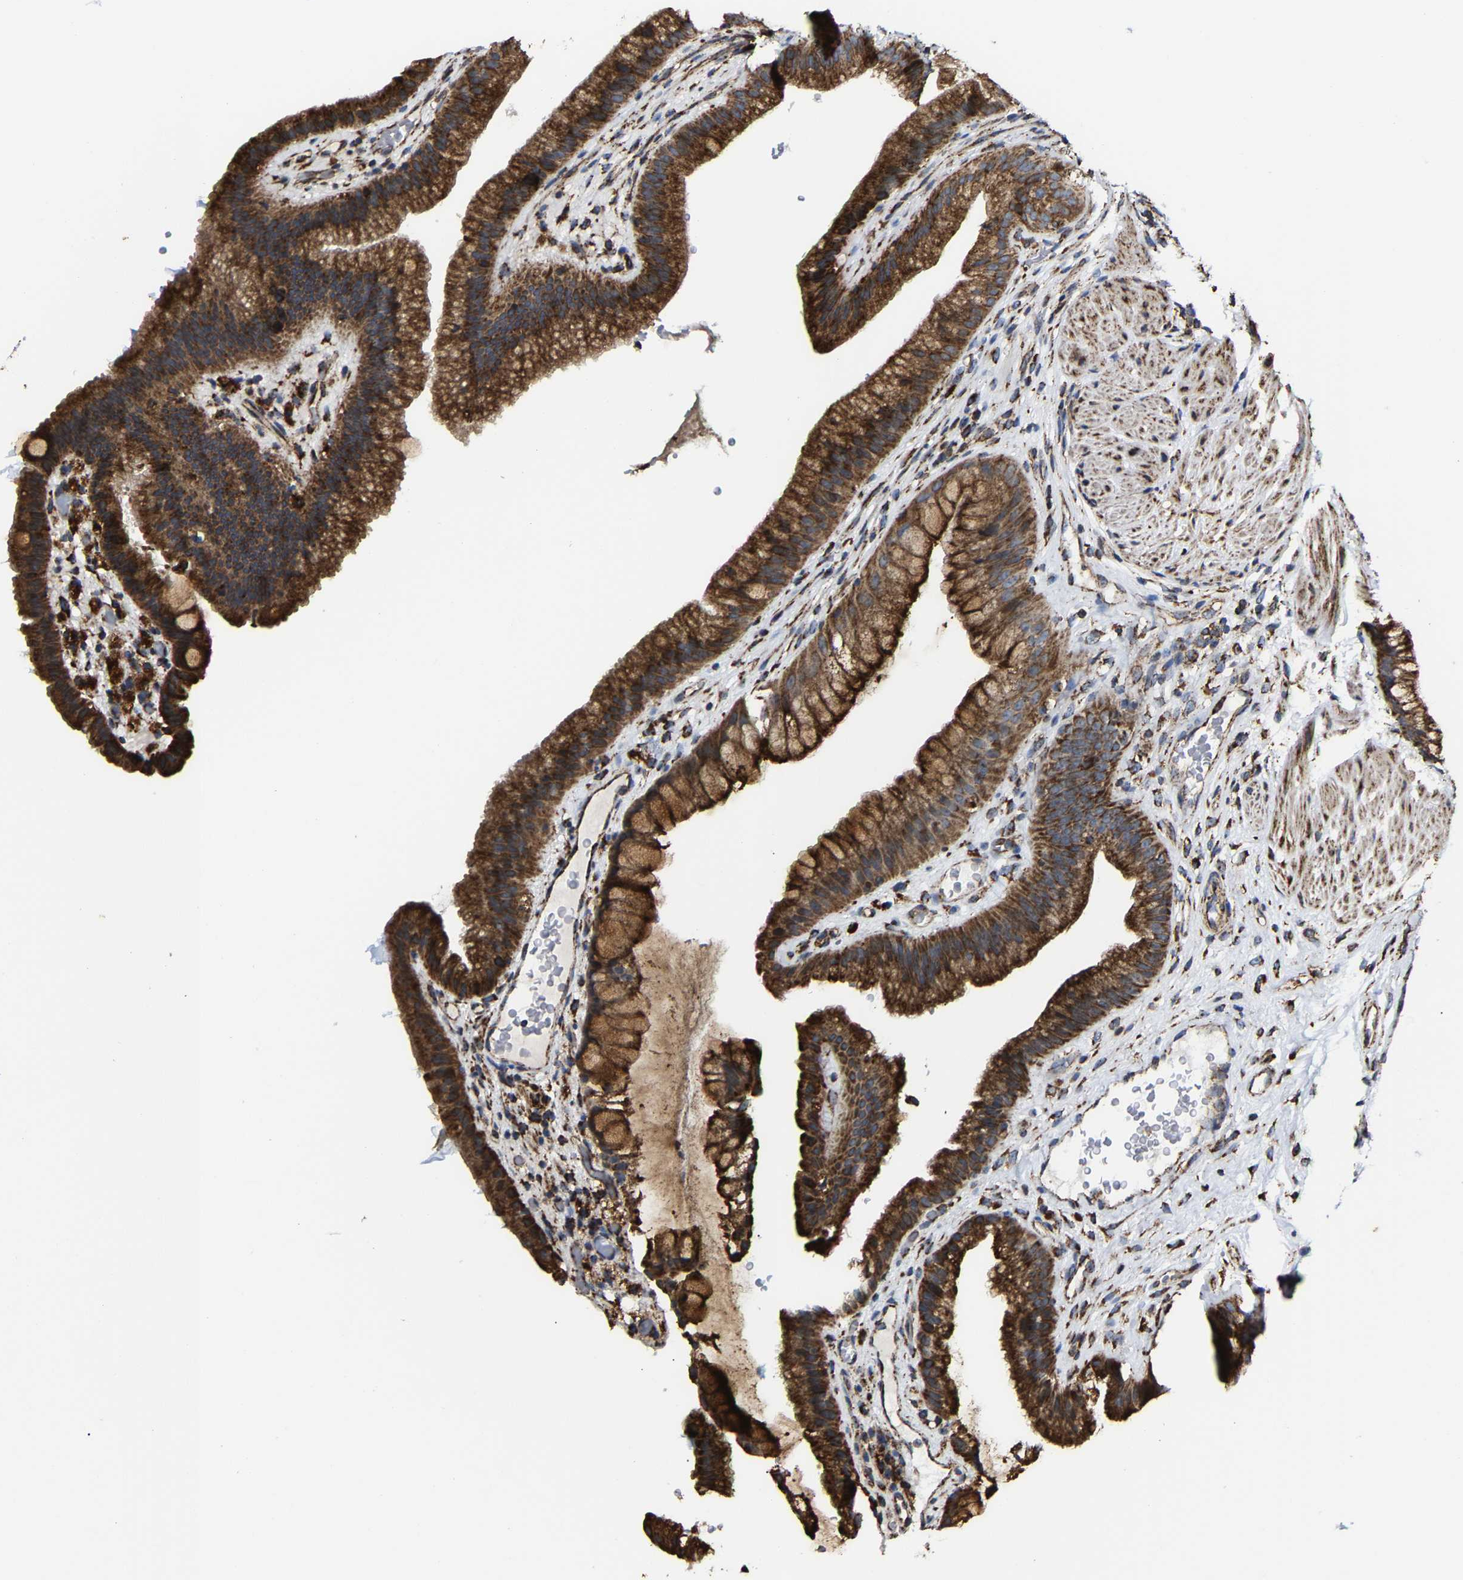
{"staining": {"intensity": "strong", "quantity": ">75%", "location": "cytoplasmic/membranous"}, "tissue": "gallbladder", "cell_type": "Glandular cells", "image_type": "normal", "snomed": [{"axis": "morphology", "description": "Normal tissue, NOS"}, {"axis": "topography", "description": "Gallbladder"}], "caption": "Strong cytoplasmic/membranous staining is present in about >75% of glandular cells in benign gallbladder.", "gene": "NDUFV3", "patient": {"sex": "male", "age": 49}}